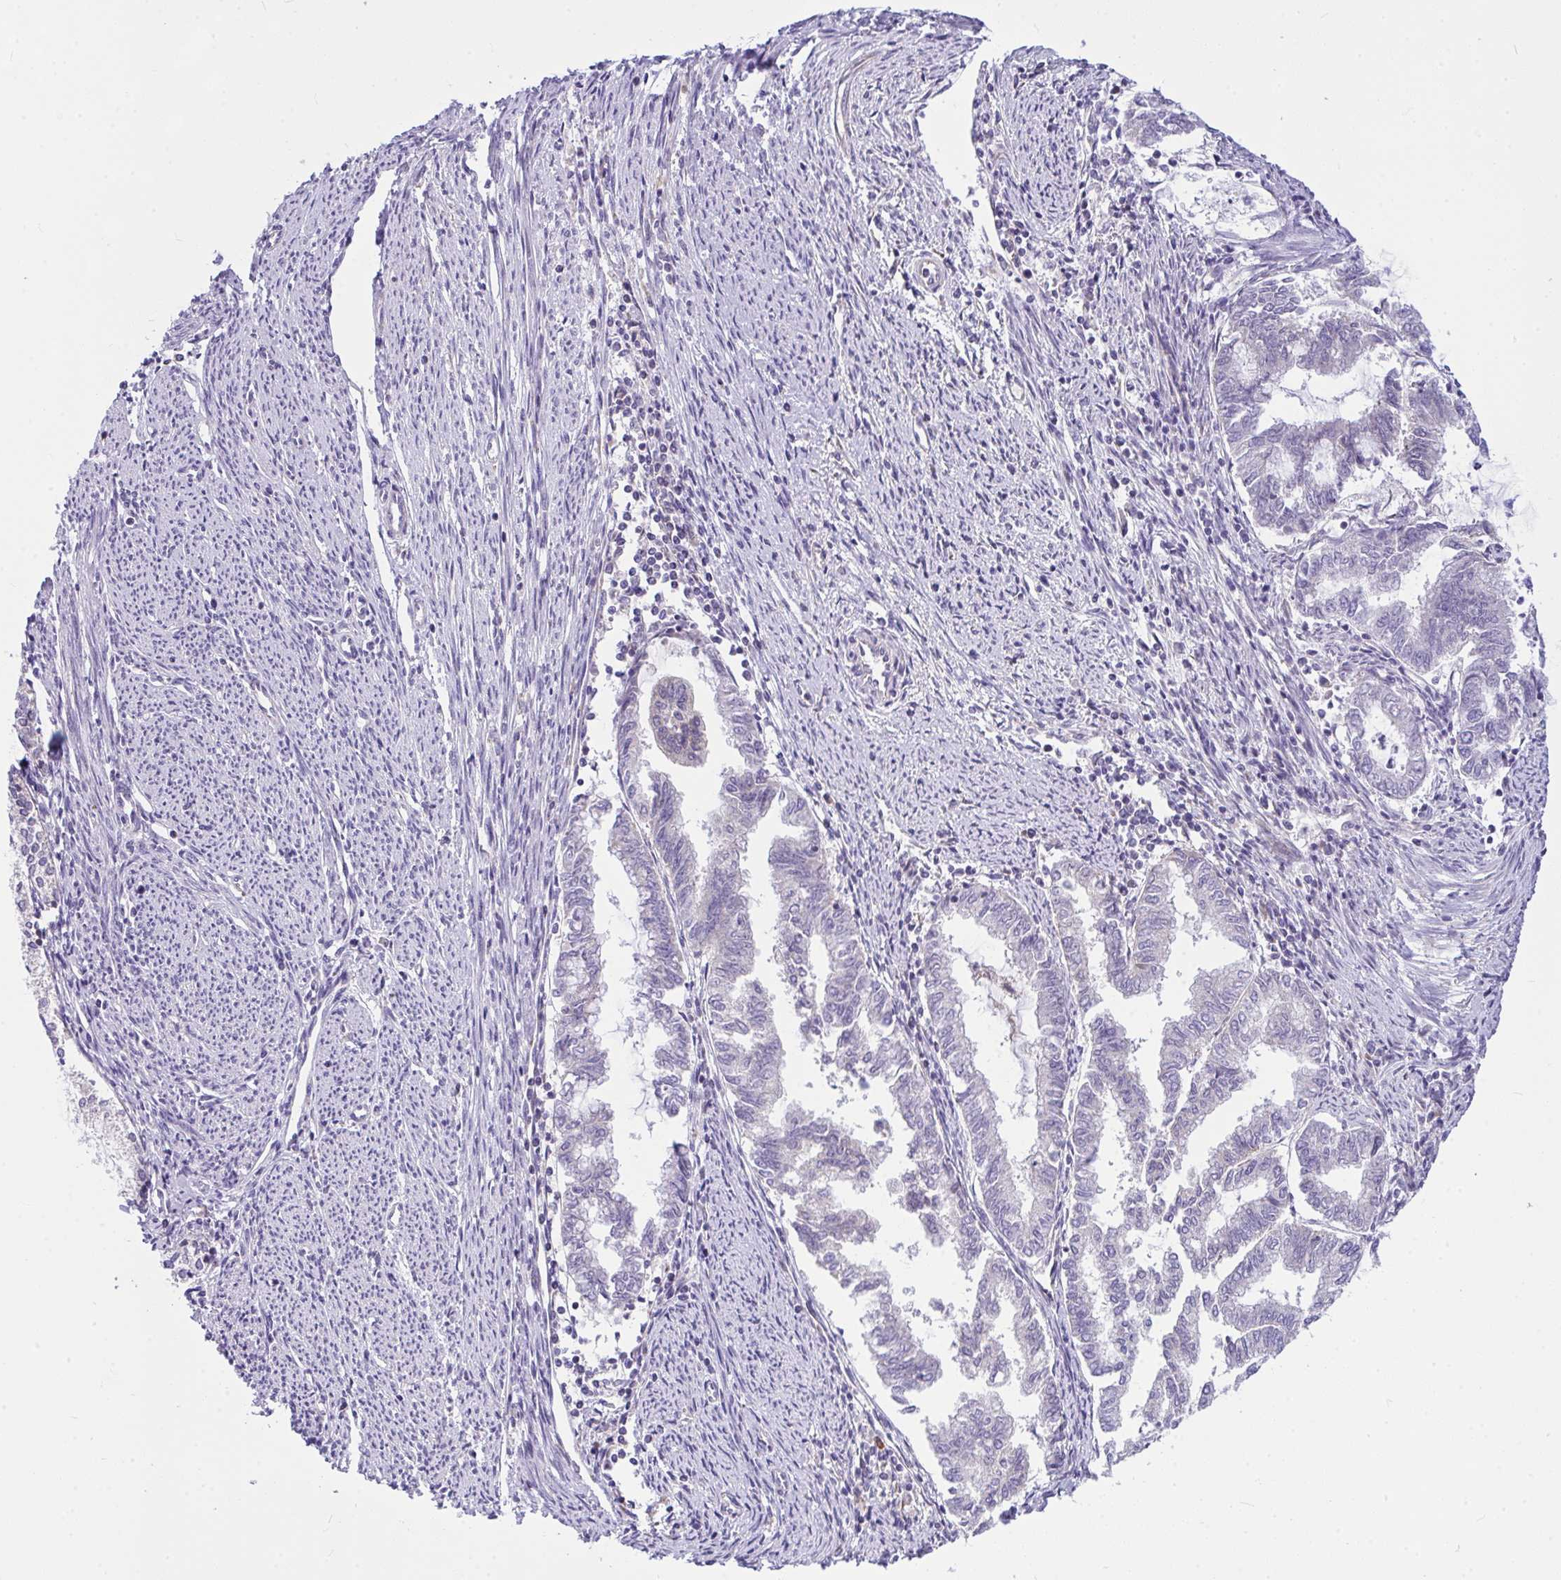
{"staining": {"intensity": "negative", "quantity": "none", "location": "none"}, "tissue": "endometrial cancer", "cell_type": "Tumor cells", "image_type": "cancer", "snomed": [{"axis": "morphology", "description": "Adenocarcinoma, NOS"}, {"axis": "topography", "description": "Endometrium"}], "caption": "Image shows no protein staining in tumor cells of endometrial cancer (adenocarcinoma) tissue.", "gene": "CEP63", "patient": {"sex": "female", "age": 79}}